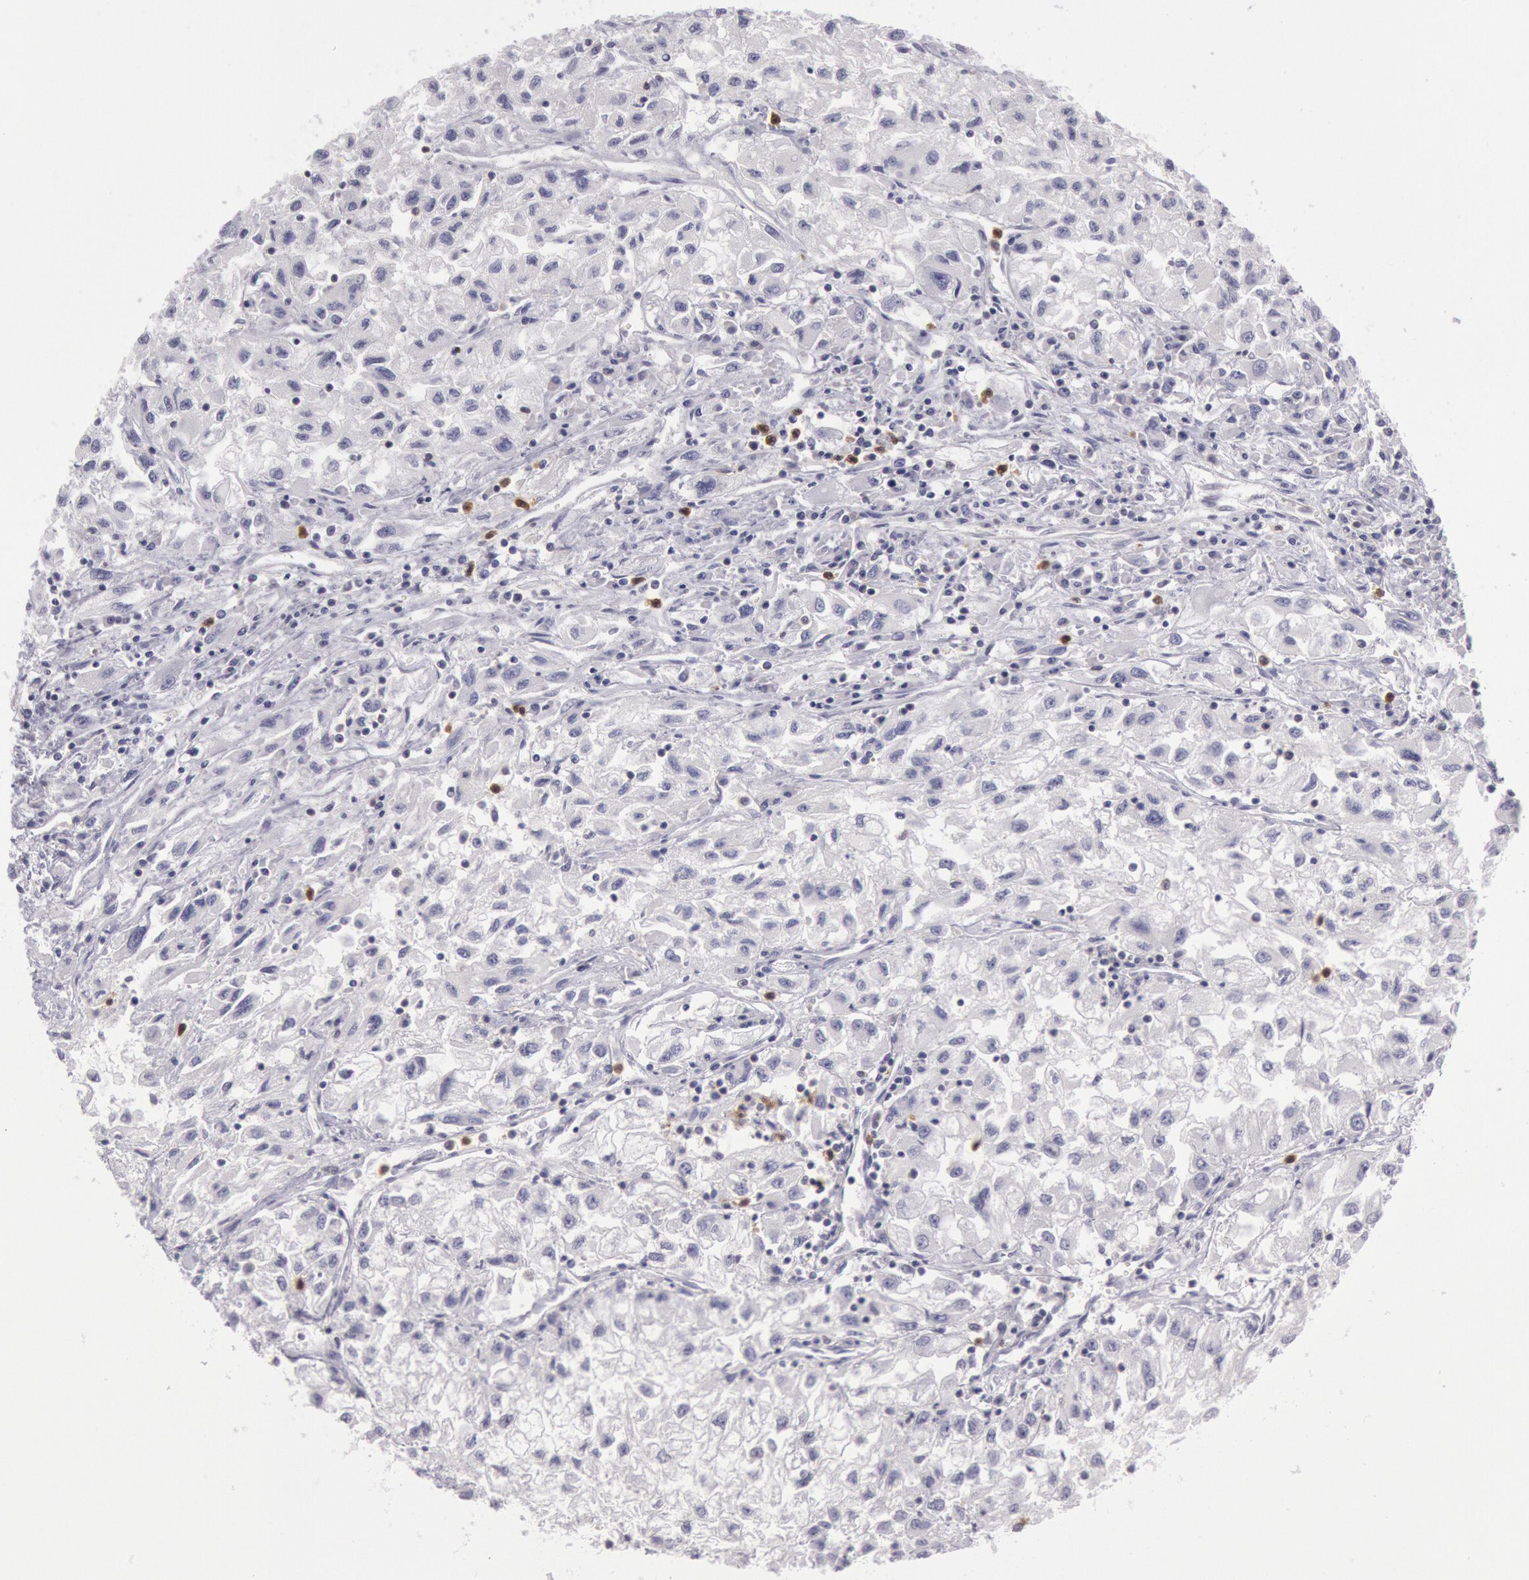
{"staining": {"intensity": "negative", "quantity": "none", "location": "none"}, "tissue": "renal cancer", "cell_type": "Tumor cells", "image_type": "cancer", "snomed": [{"axis": "morphology", "description": "Adenocarcinoma, NOS"}, {"axis": "topography", "description": "Kidney"}], "caption": "Tumor cells show no significant protein staining in renal adenocarcinoma.", "gene": "RAB27A", "patient": {"sex": "male", "age": 59}}